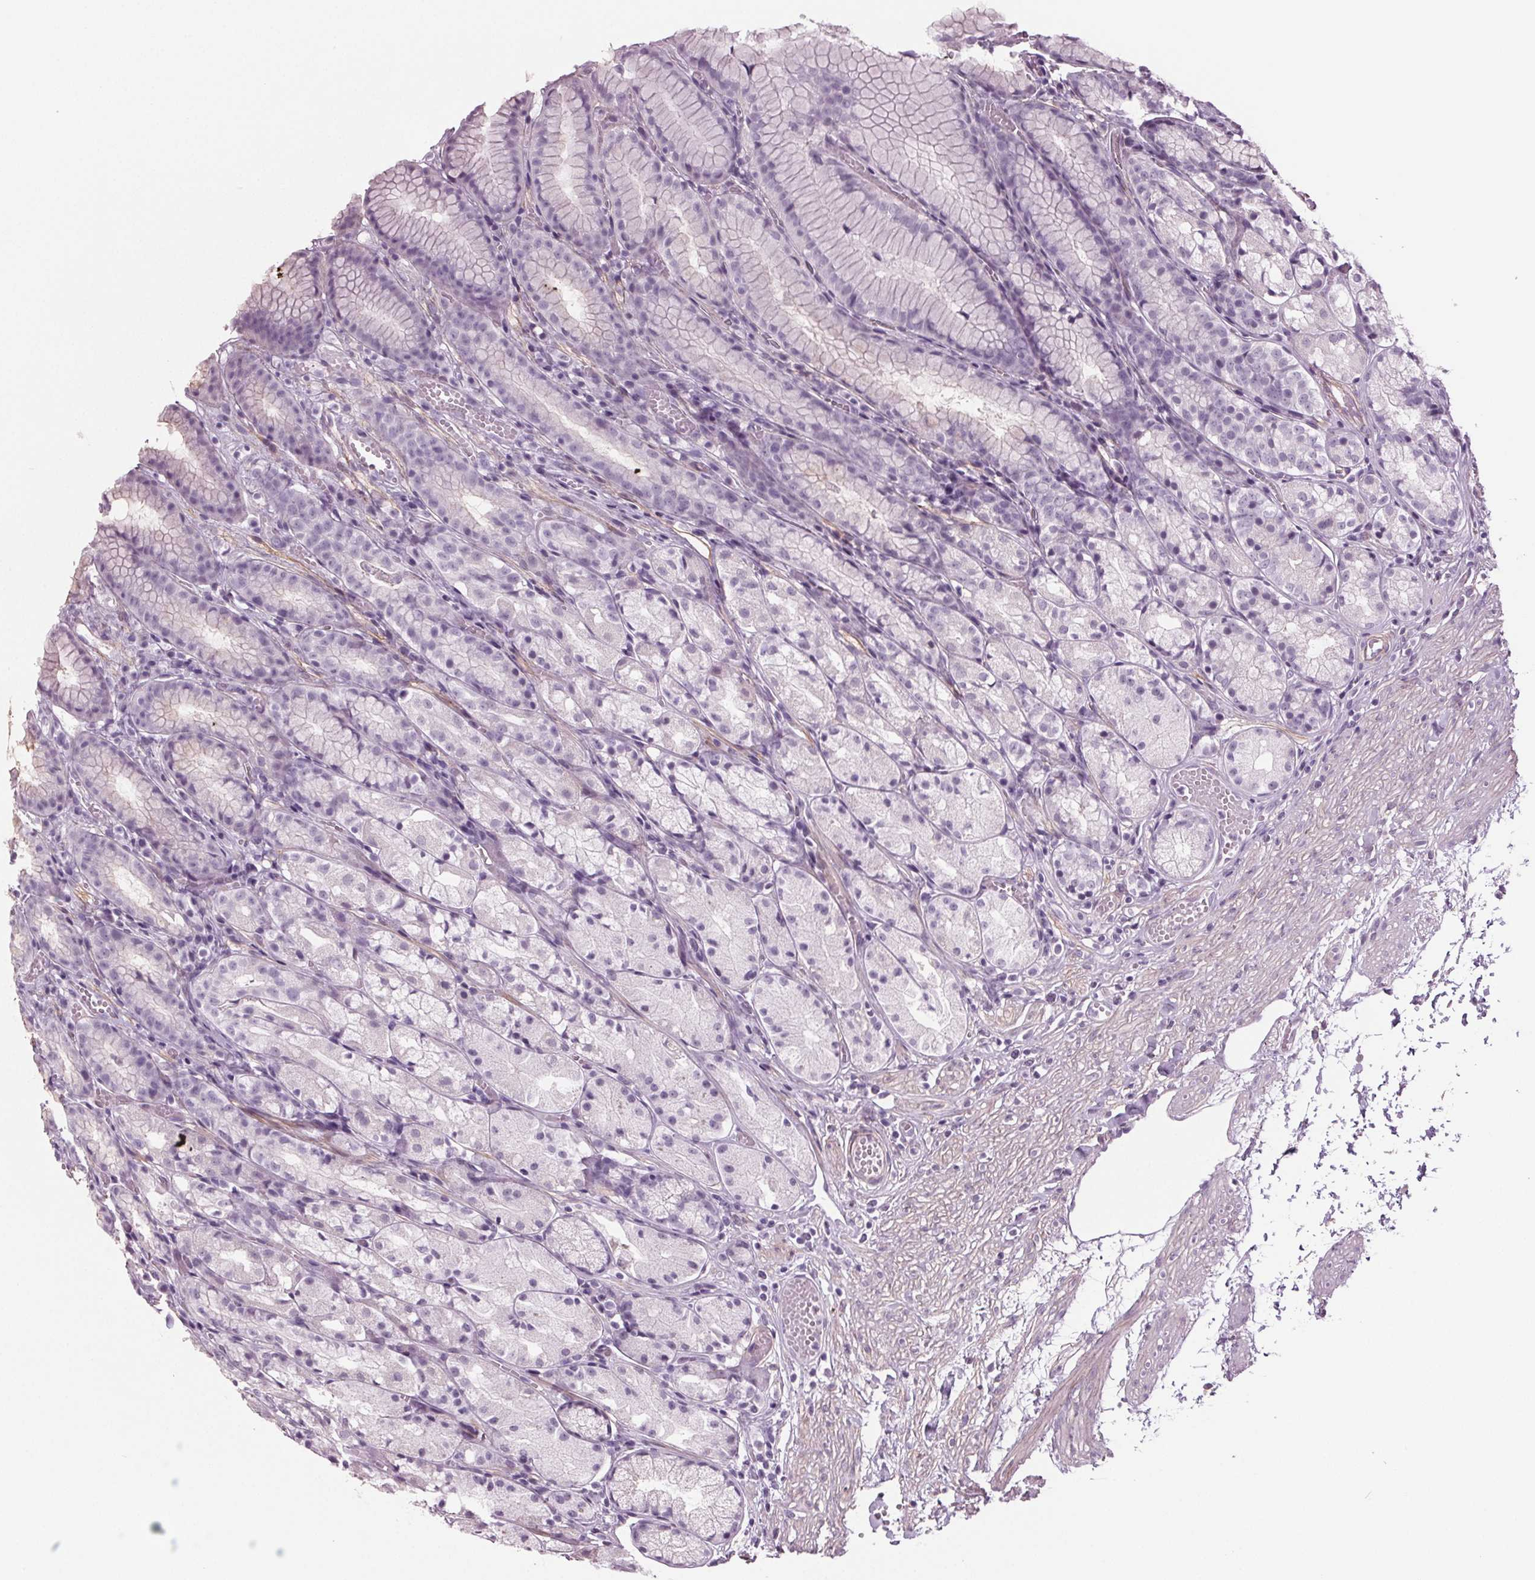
{"staining": {"intensity": "negative", "quantity": "none", "location": "none"}, "tissue": "stomach", "cell_type": "Glandular cells", "image_type": "normal", "snomed": [{"axis": "morphology", "description": "Normal tissue, NOS"}, {"axis": "topography", "description": "Stomach"}], "caption": "Immunohistochemistry (IHC) photomicrograph of benign human stomach stained for a protein (brown), which shows no staining in glandular cells. (DAB (3,3'-diaminobenzidine) IHC with hematoxylin counter stain).", "gene": "BHLHE22", "patient": {"sex": "male", "age": 70}}